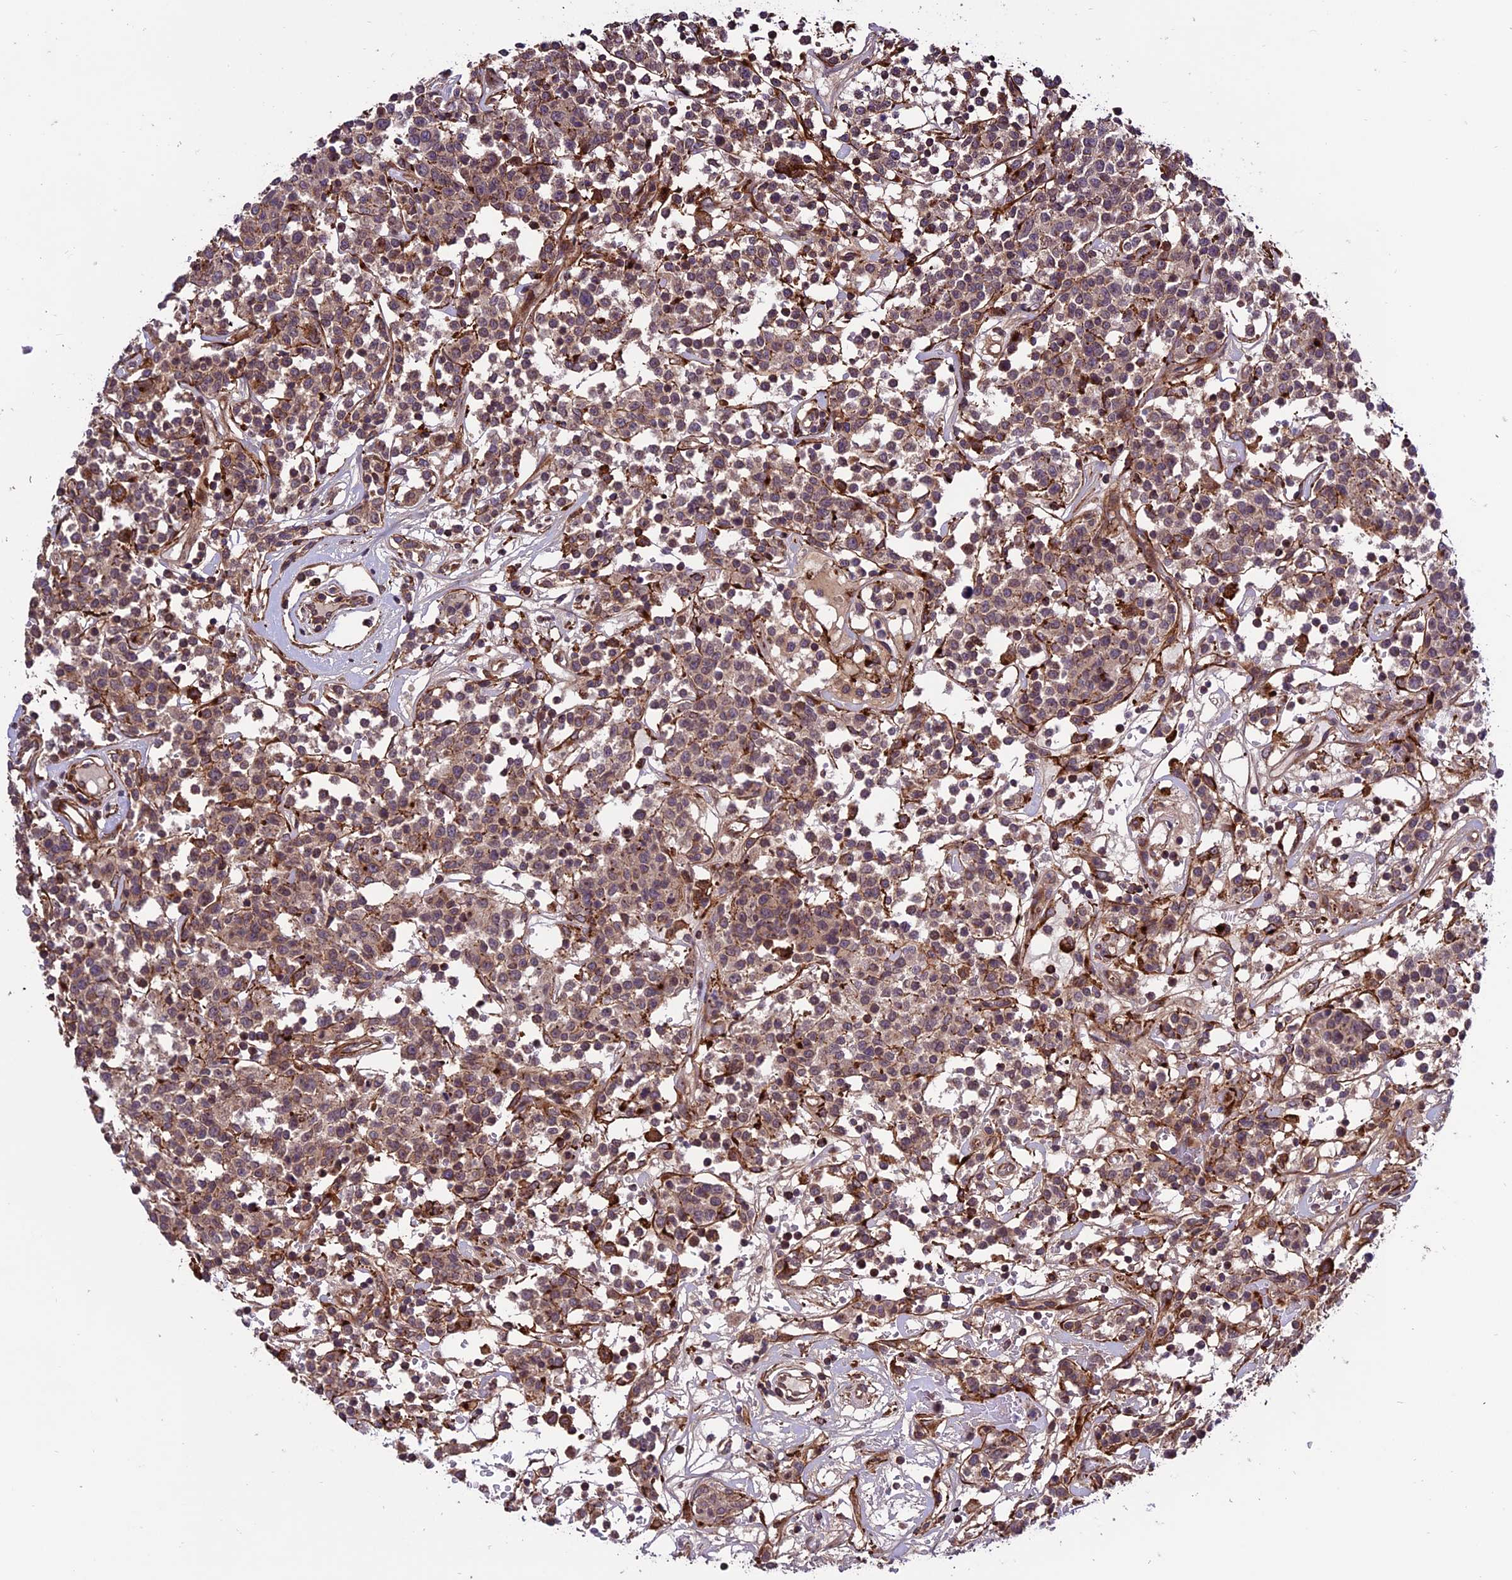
{"staining": {"intensity": "weak", "quantity": "25%-75%", "location": "cytoplasmic/membranous"}, "tissue": "lymphoma", "cell_type": "Tumor cells", "image_type": "cancer", "snomed": [{"axis": "morphology", "description": "Malignant lymphoma, non-Hodgkin's type, Low grade"}, {"axis": "topography", "description": "Small intestine"}], "caption": "Human lymphoma stained with a protein marker demonstrates weak staining in tumor cells.", "gene": "TNIP3", "patient": {"sex": "female", "age": 59}}